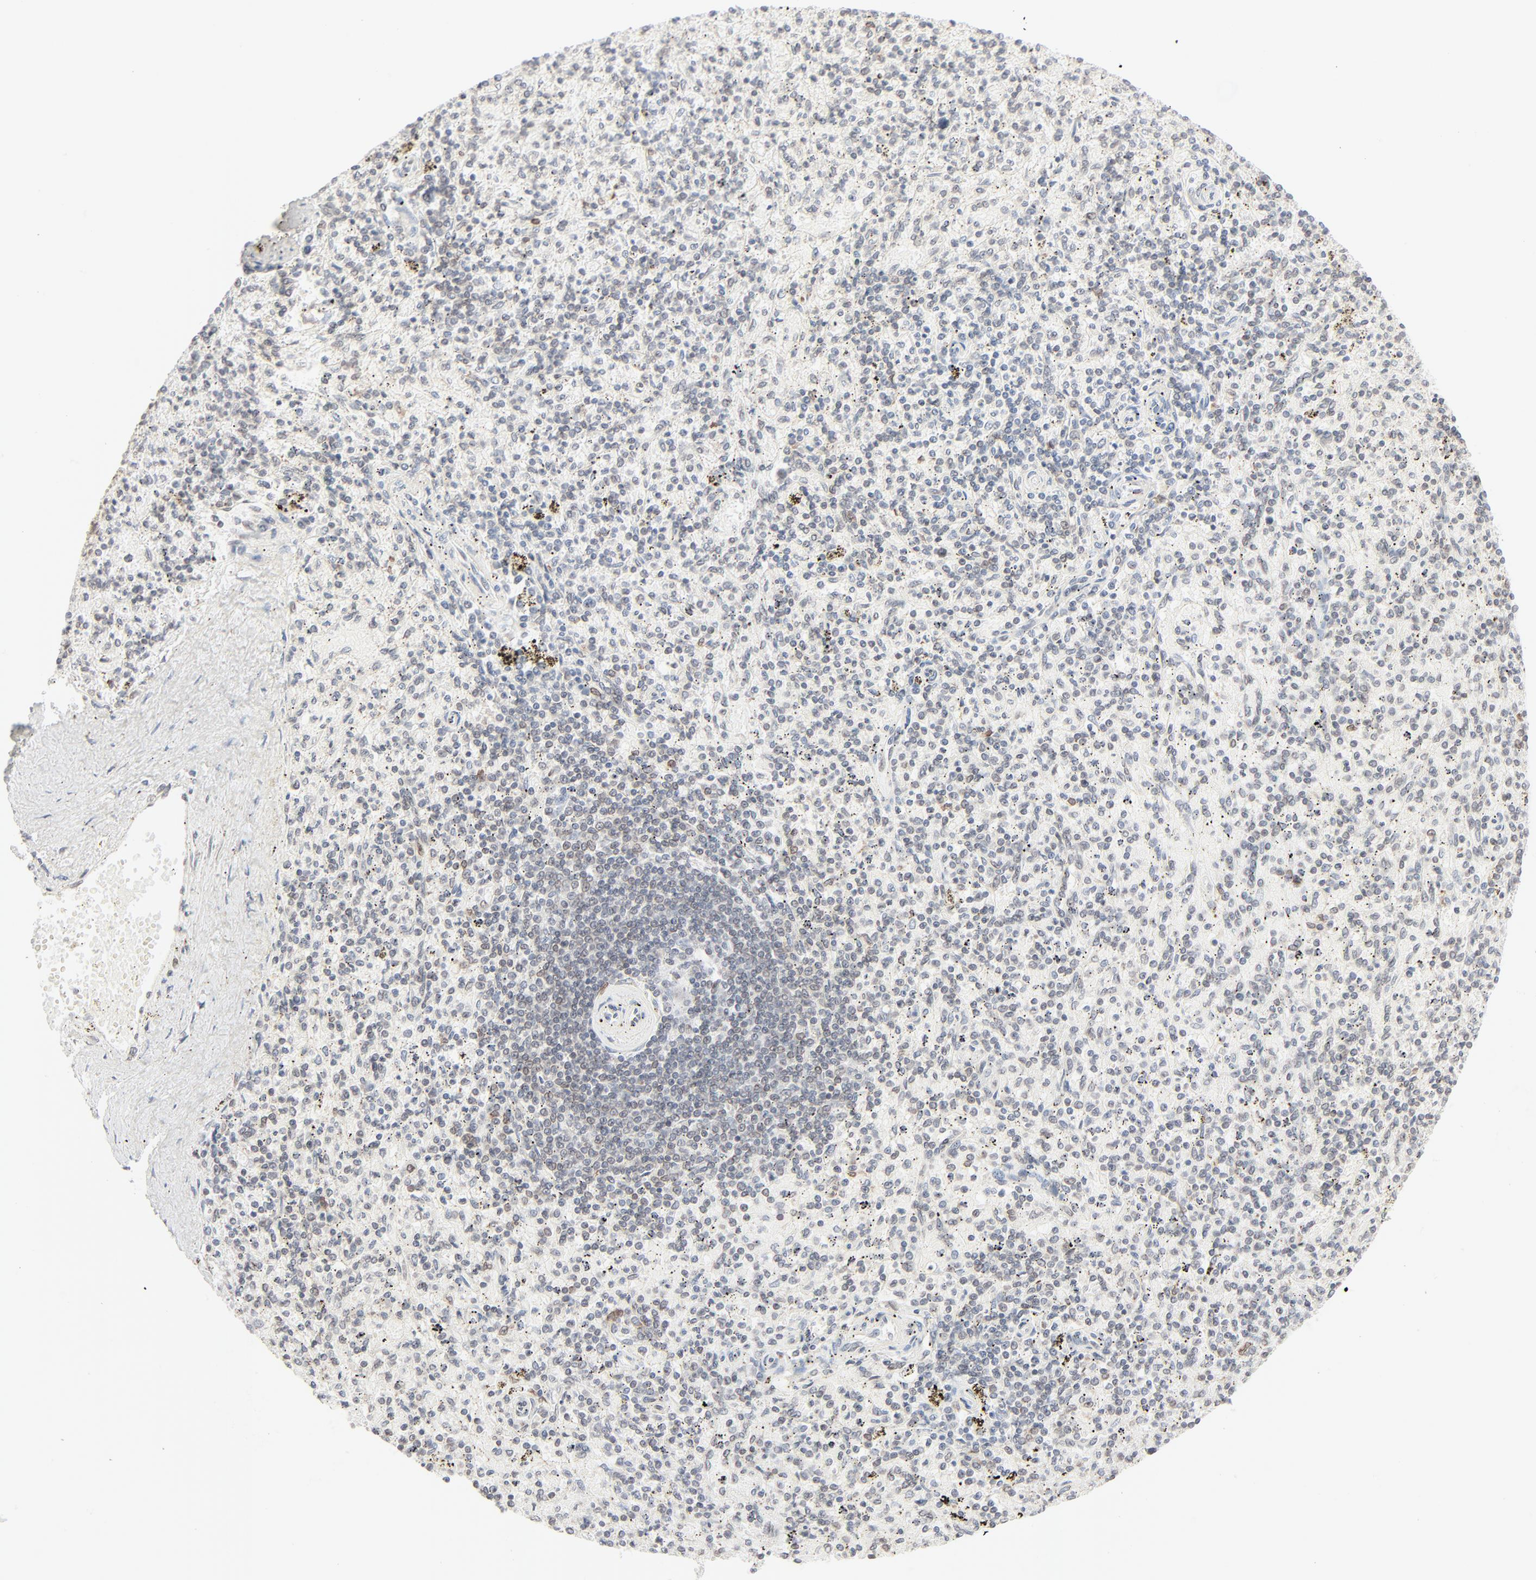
{"staining": {"intensity": "weak", "quantity": "<25%", "location": "cytoplasmic/membranous,nuclear"}, "tissue": "spleen", "cell_type": "Cells in red pulp", "image_type": "normal", "snomed": [{"axis": "morphology", "description": "Normal tissue, NOS"}, {"axis": "topography", "description": "Spleen"}], "caption": "Immunohistochemistry (IHC) image of benign spleen stained for a protein (brown), which displays no positivity in cells in red pulp. The staining was performed using DAB (3,3'-diaminobenzidine) to visualize the protein expression in brown, while the nuclei were stained in blue with hematoxylin (Magnification: 20x).", "gene": "MAD1L1", "patient": {"sex": "female", "age": 43}}